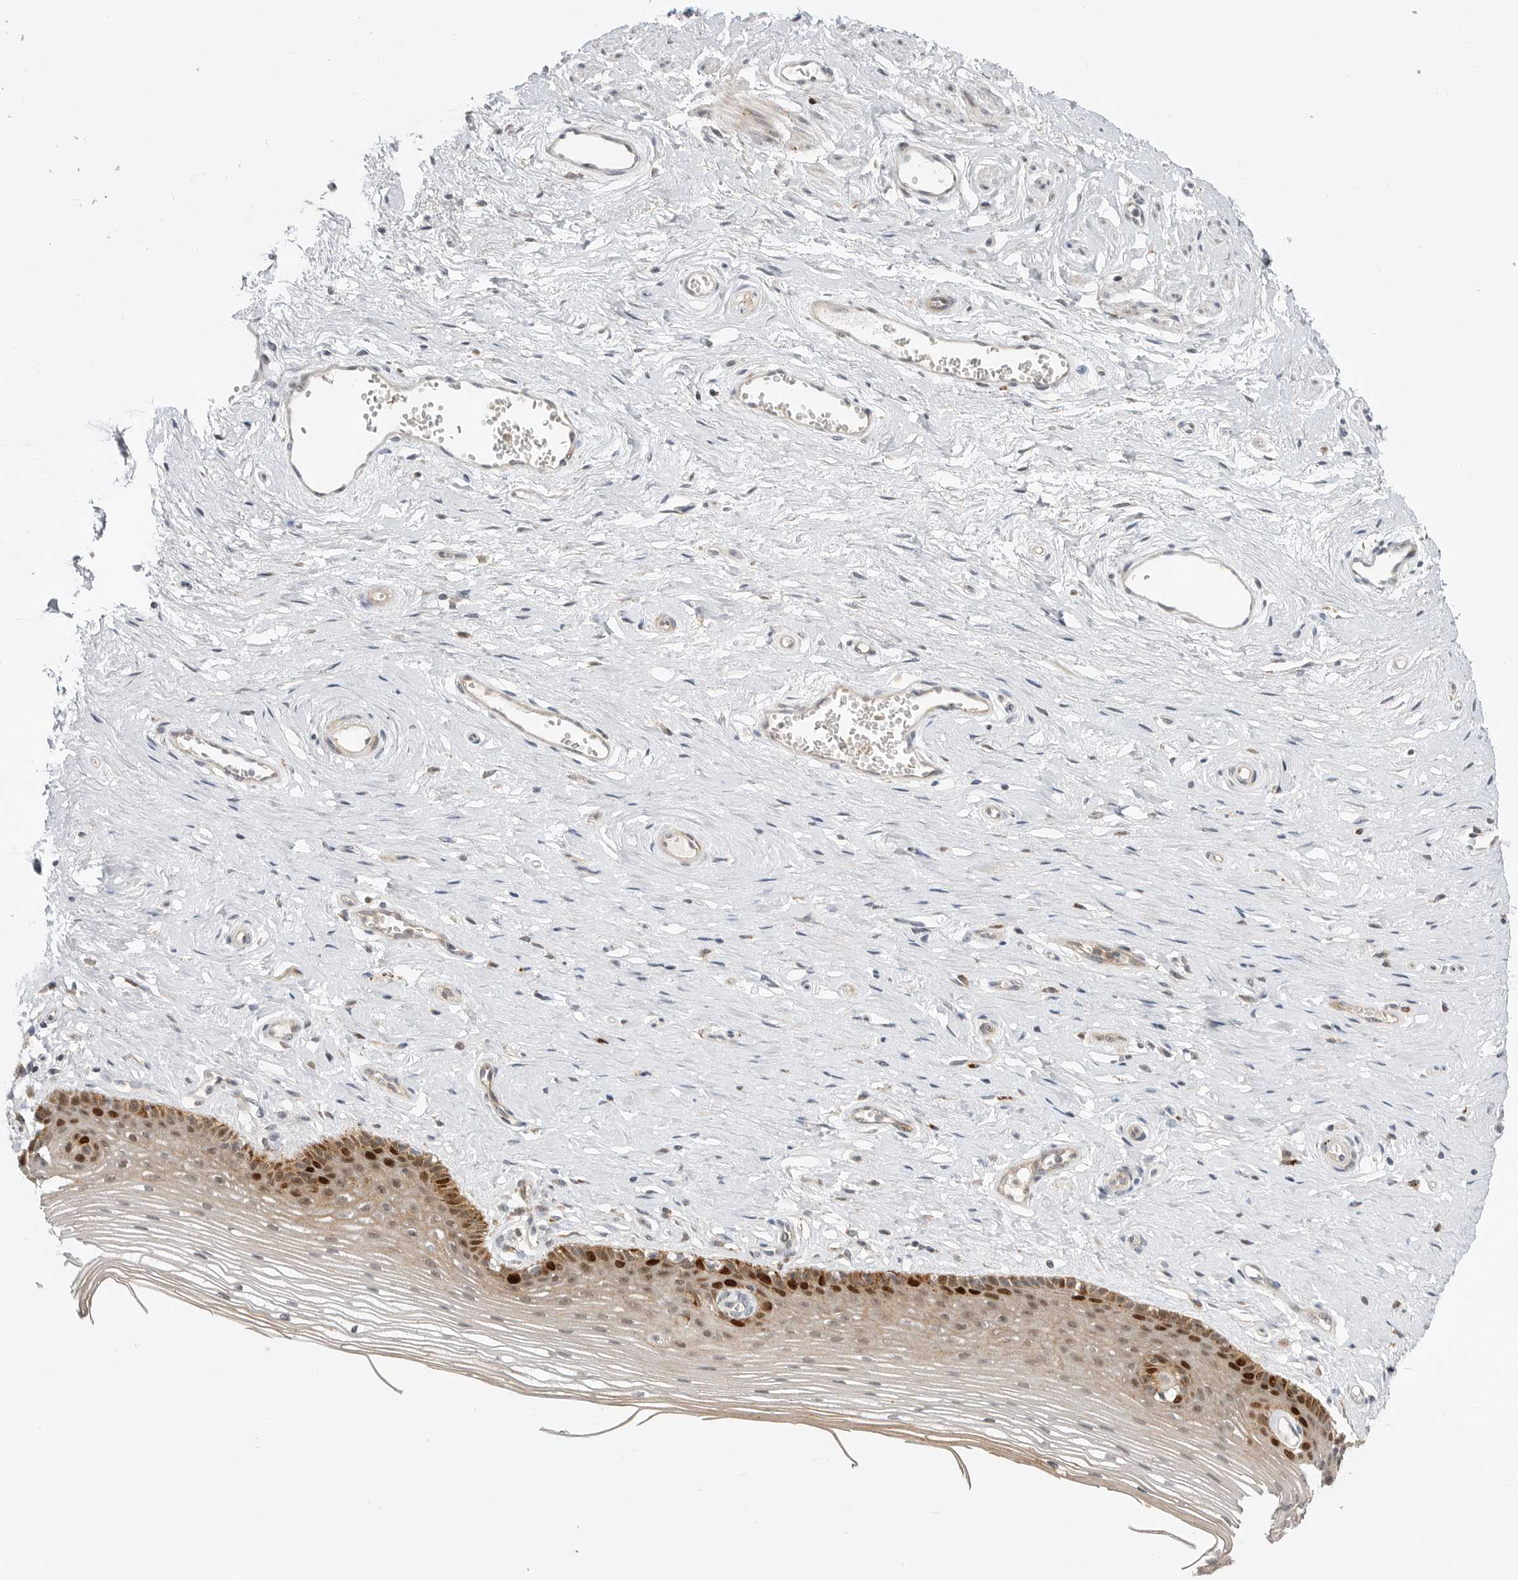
{"staining": {"intensity": "strong", "quantity": "<25%", "location": "cytoplasmic/membranous,nuclear"}, "tissue": "vagina", "cell_type": "Squamous epithelial cells", "image_type": "normal", "snomed": [{"axis": "morphology", "description": "Normal tissue, NOS"}, {"axis": "topography", "description": "Vagina"}], "caption": "Protein expression analysis of unremarkable human vagina reveals strong cytoplasmic/membranous,nuclear staining in approximately <25% of squamous epithelial cells.", "gene": "CSNK1G3", "patient": {"sex": "female", "age": 46}}